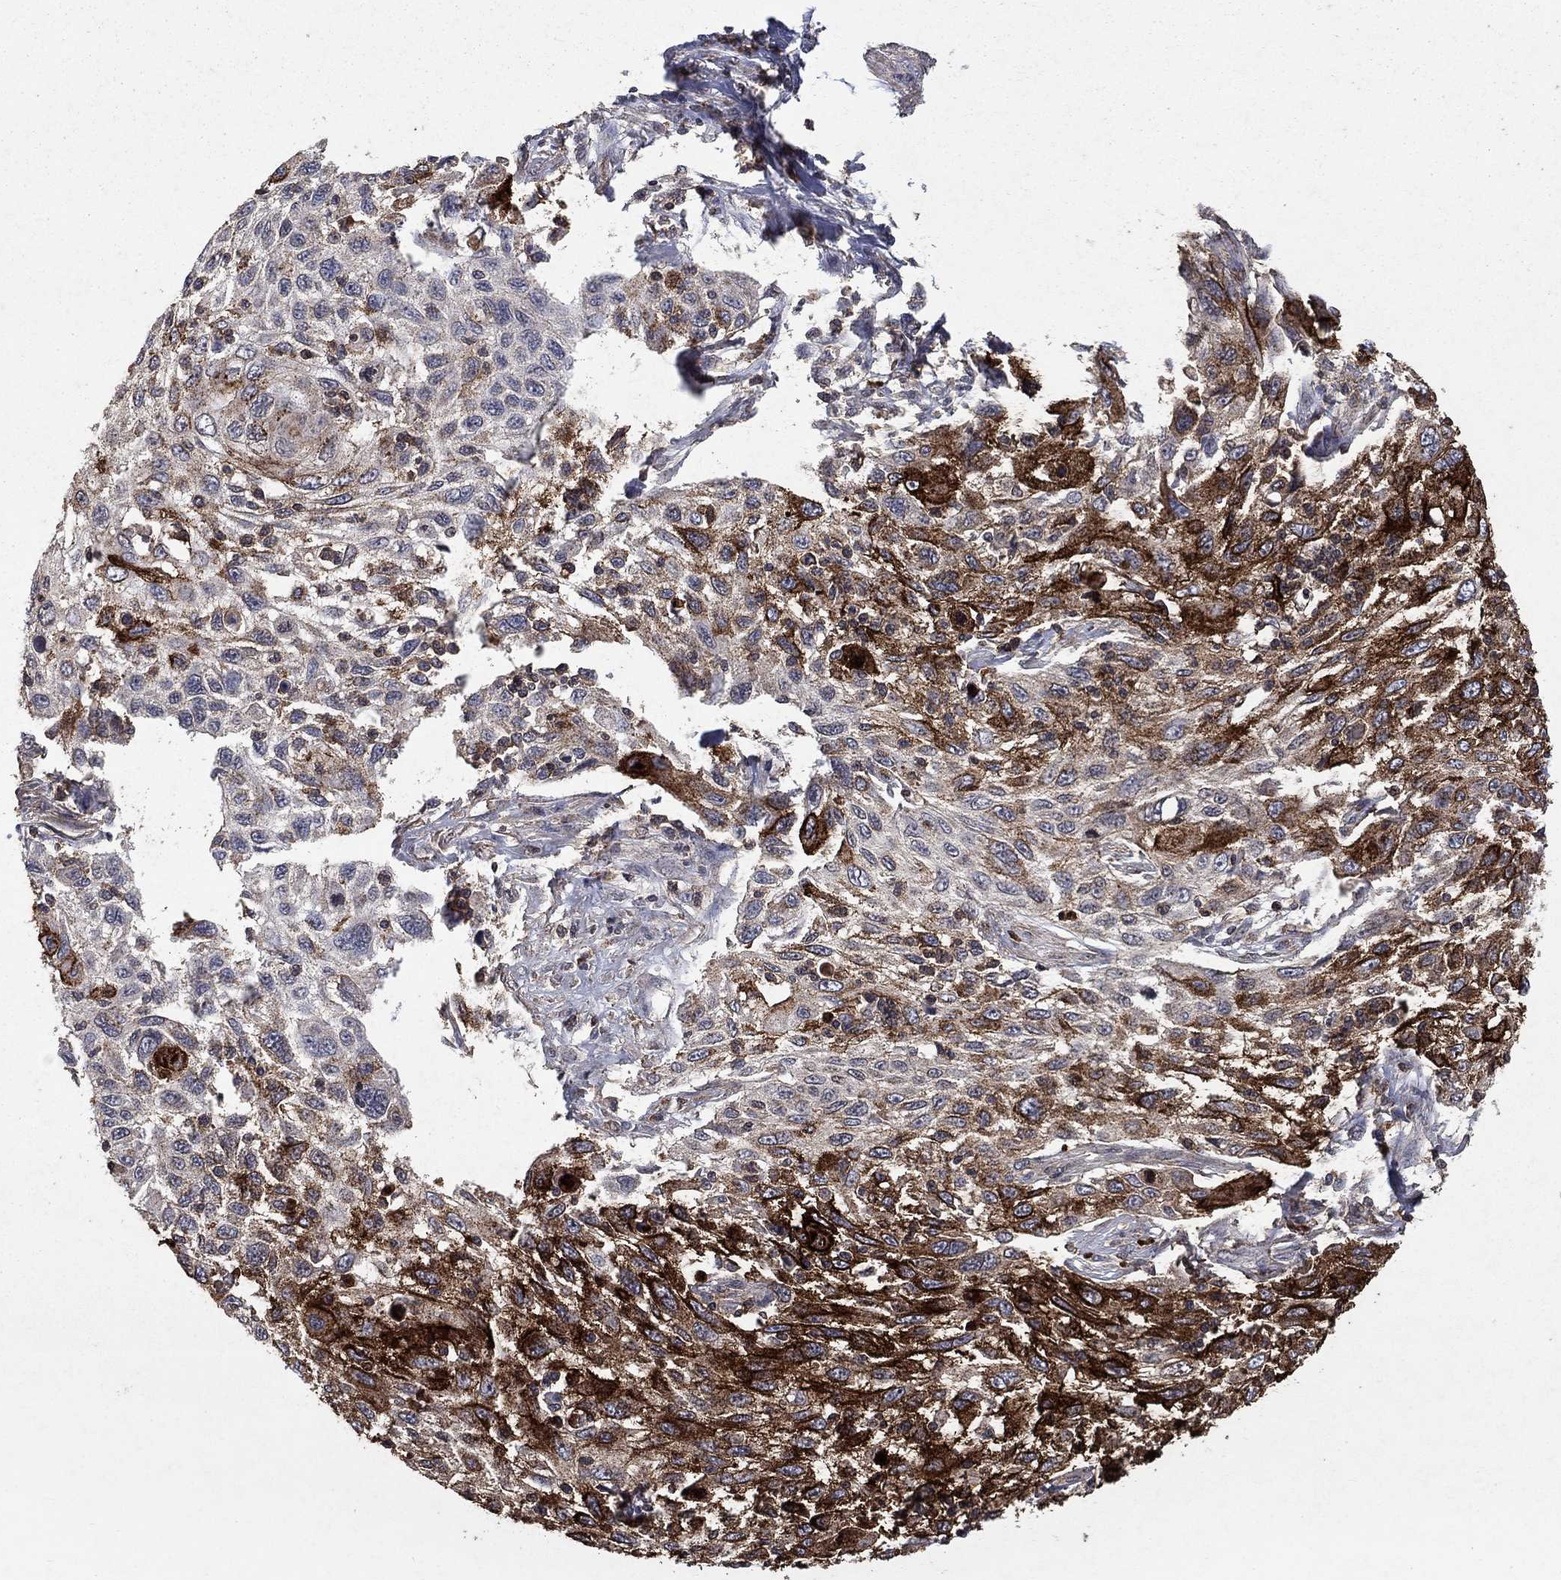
{"staining": {"intensity": "strong", "quantity": "<25%", "location": "cytoplasmic/membranous"}, "tissue": "cervical cancer", "cell_type": "Tumor cells", "image_type": "cancer", "snomed": [{"axis": "morphology", "description": "Squamous cell carcinoma, NOS"}, {"axis": "topography", "description": "Cervix"}], "caption": "This is a photomicrograph of immunohistochemistry (IHC) staining of cervical squamous cell carcinoma, which shows strong positivity in the cytoplasmic/membranous of tumor cells.", "gene": "CD24", "patient": {"sex": "female", "age": 70}}